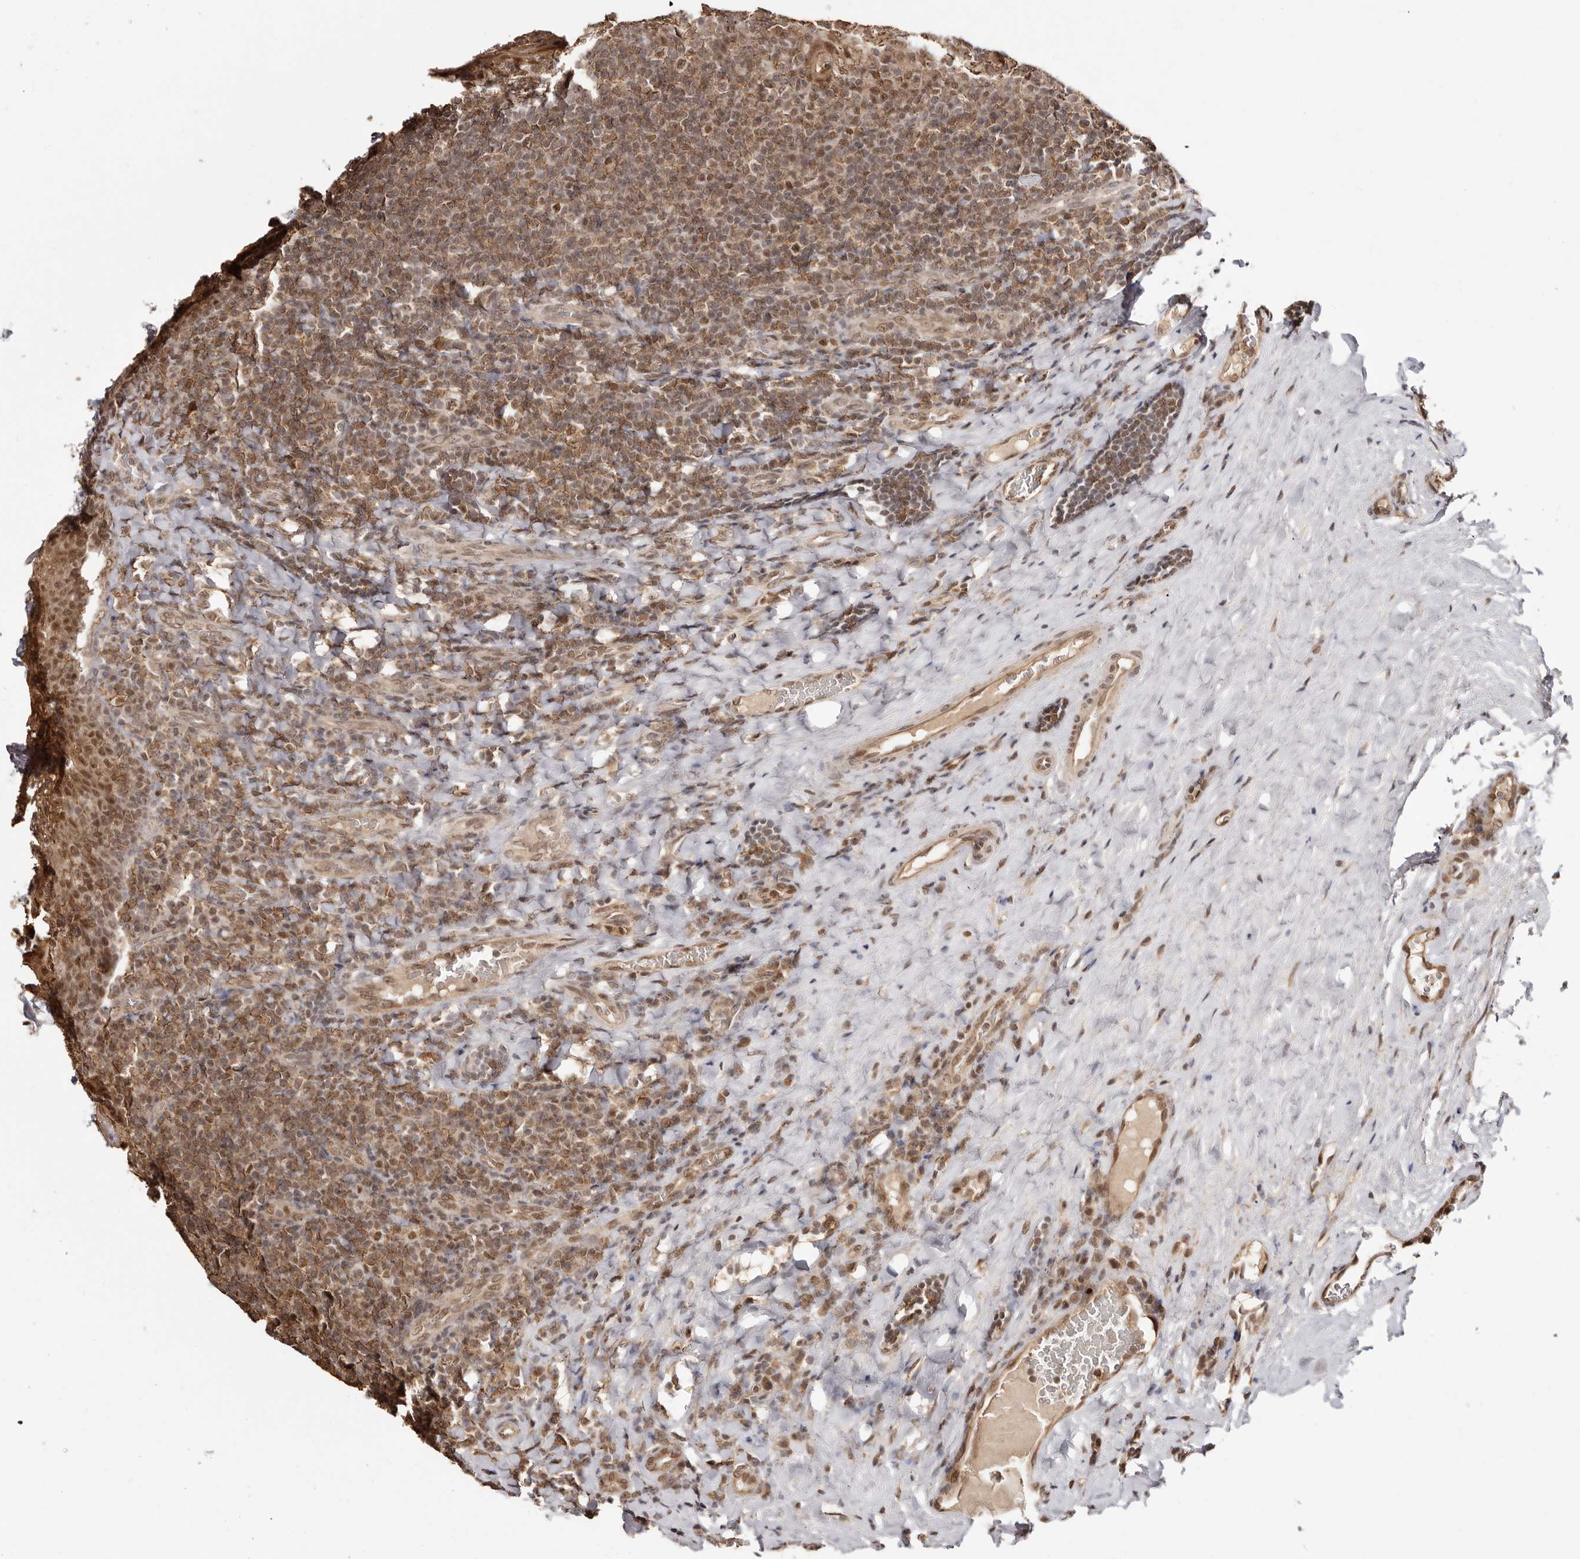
{"staining": {"intensity": "moderate", "quantity": ">75%", "location": "cytoplasmic/membranous,nuclear"}, "tissue": "tonsil", "cell_type": "Germinal center cells", "image_type": "normal", "snomed": [{"axis": "morphology", "description": "Normal tissue, NOS"}, {"axis": "topography", "description": "Tonsil"}], "caption": "Protein staining by IHC shows moderate cytoplasmic/membranous,nuclear positivity in about >75% of germinal center cells in normal tonsil.", "gene": "MED8", "patient": {"sex": "male", "age": 17}}